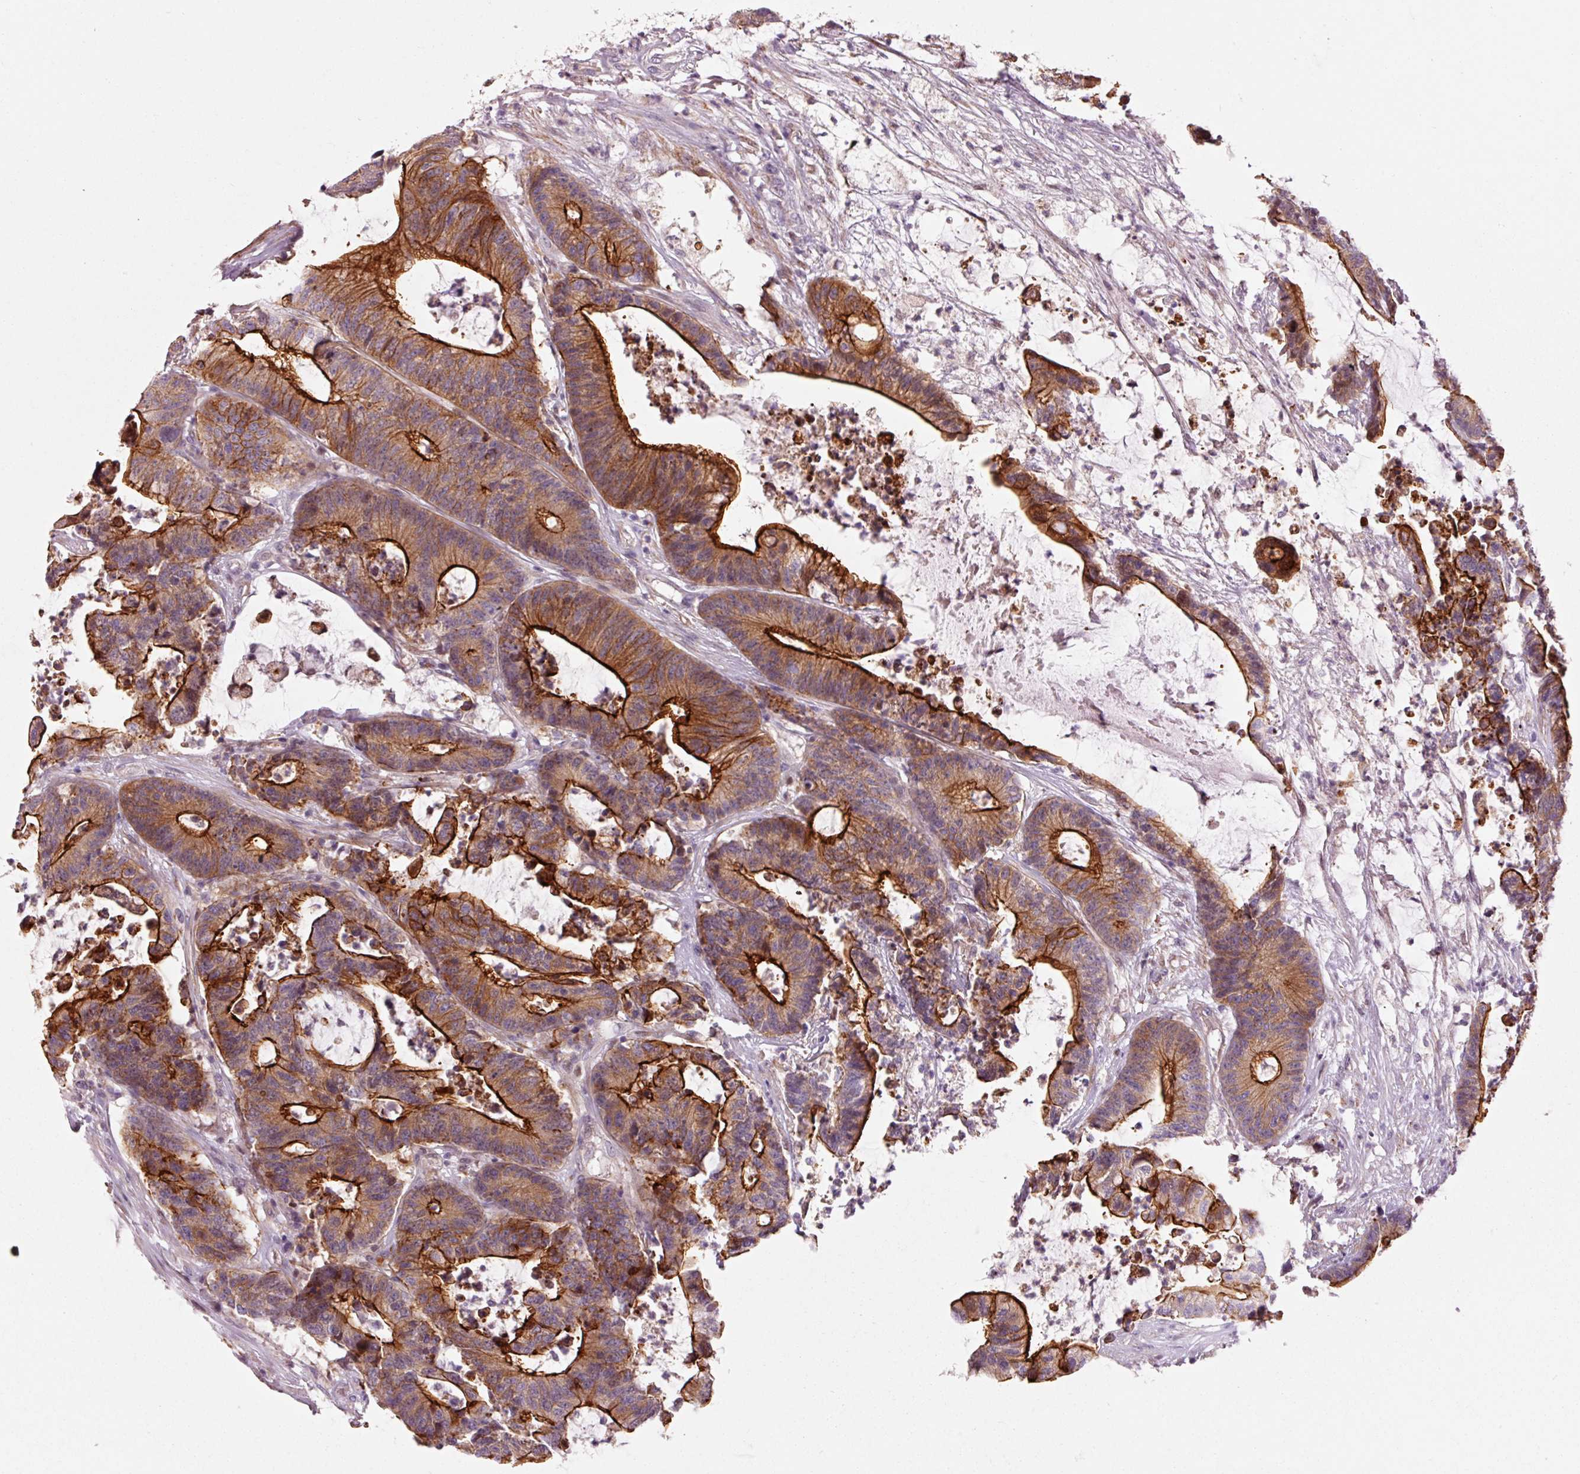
{"staining": {"intensity": "strong", "quantity": "25%-75%", "location": "cytoplasmic/membranous"}, "tissue": "colorectal cancer", "cell_type": "Tumor cells", "image_type": "cancer", "snomed": [{"axis": "morphology", "description": "Adenocarcinoma, NOS"}, {"axis": "topography", "description": "Colon"}], "caption": "Colorectal cancer (adenocarcinoma) tissue shows strong cytoplasmic/membranous expression in about 25%-75% of tumor cells, visualized by immunohistochemistry.", "gene": "DAPP1", "patient": {"sex": "female", "age": 84}}